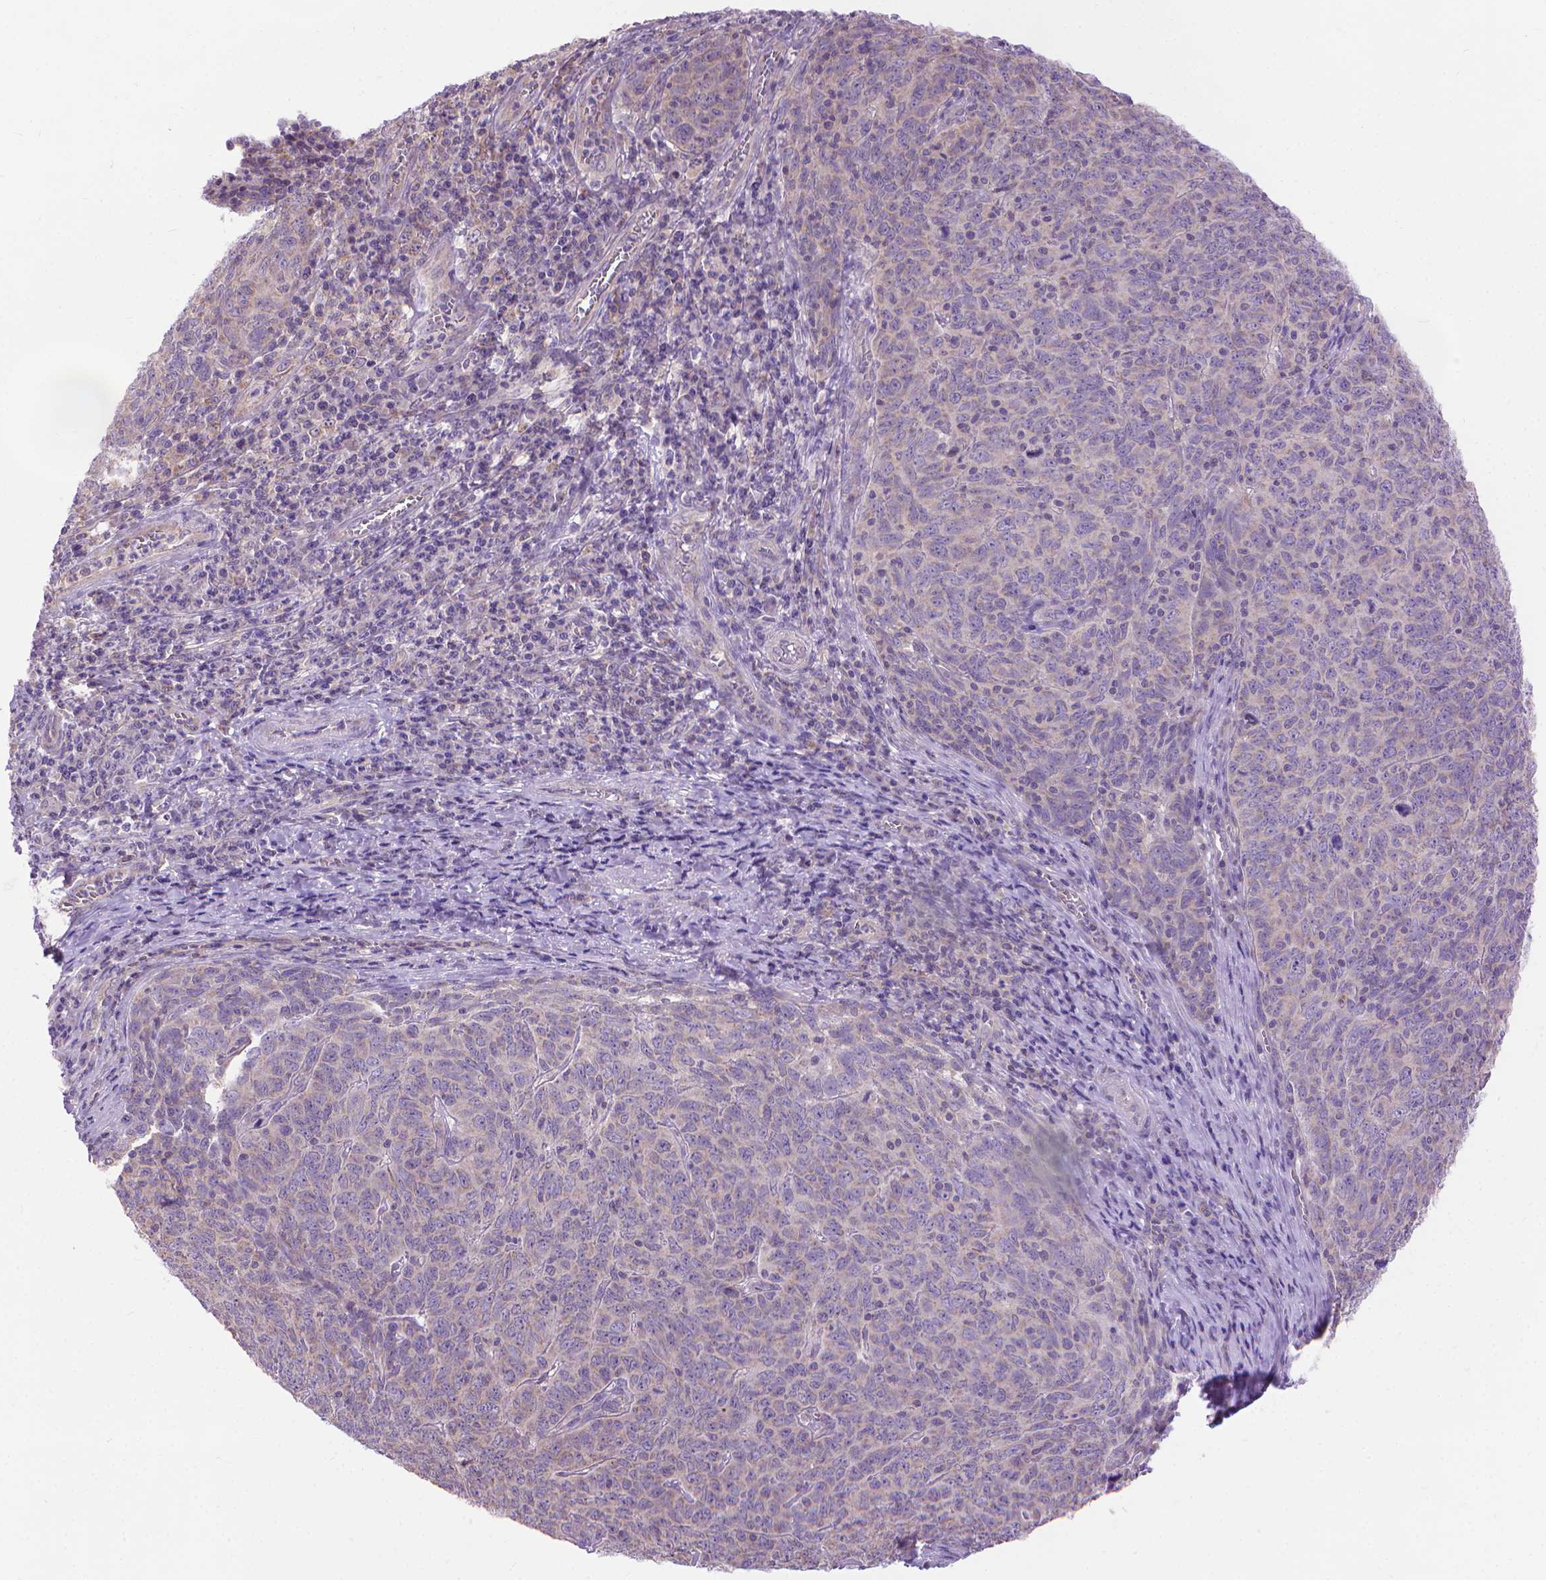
{"staining": {"intensity": "negative", "quantity": "none", "location": "none"}, "tissue": "skin cancer", "cell_type": "Tumor cells", "image_type": "cancer", "snomed": [{"axis": "morphology", "description": "Squamous cell carcinoma, NOS"}, {"axis": "topography", "description": "Skin"}, {"axis": "topography", "description": "Anal"}], "caption": "This is an immunohistochemistry (IHC) image of skin squamous cell carcinoma. There is no expression in tumor cells.", "gene": "SYN1", "patient": {"sex": "female", "age": 51}}